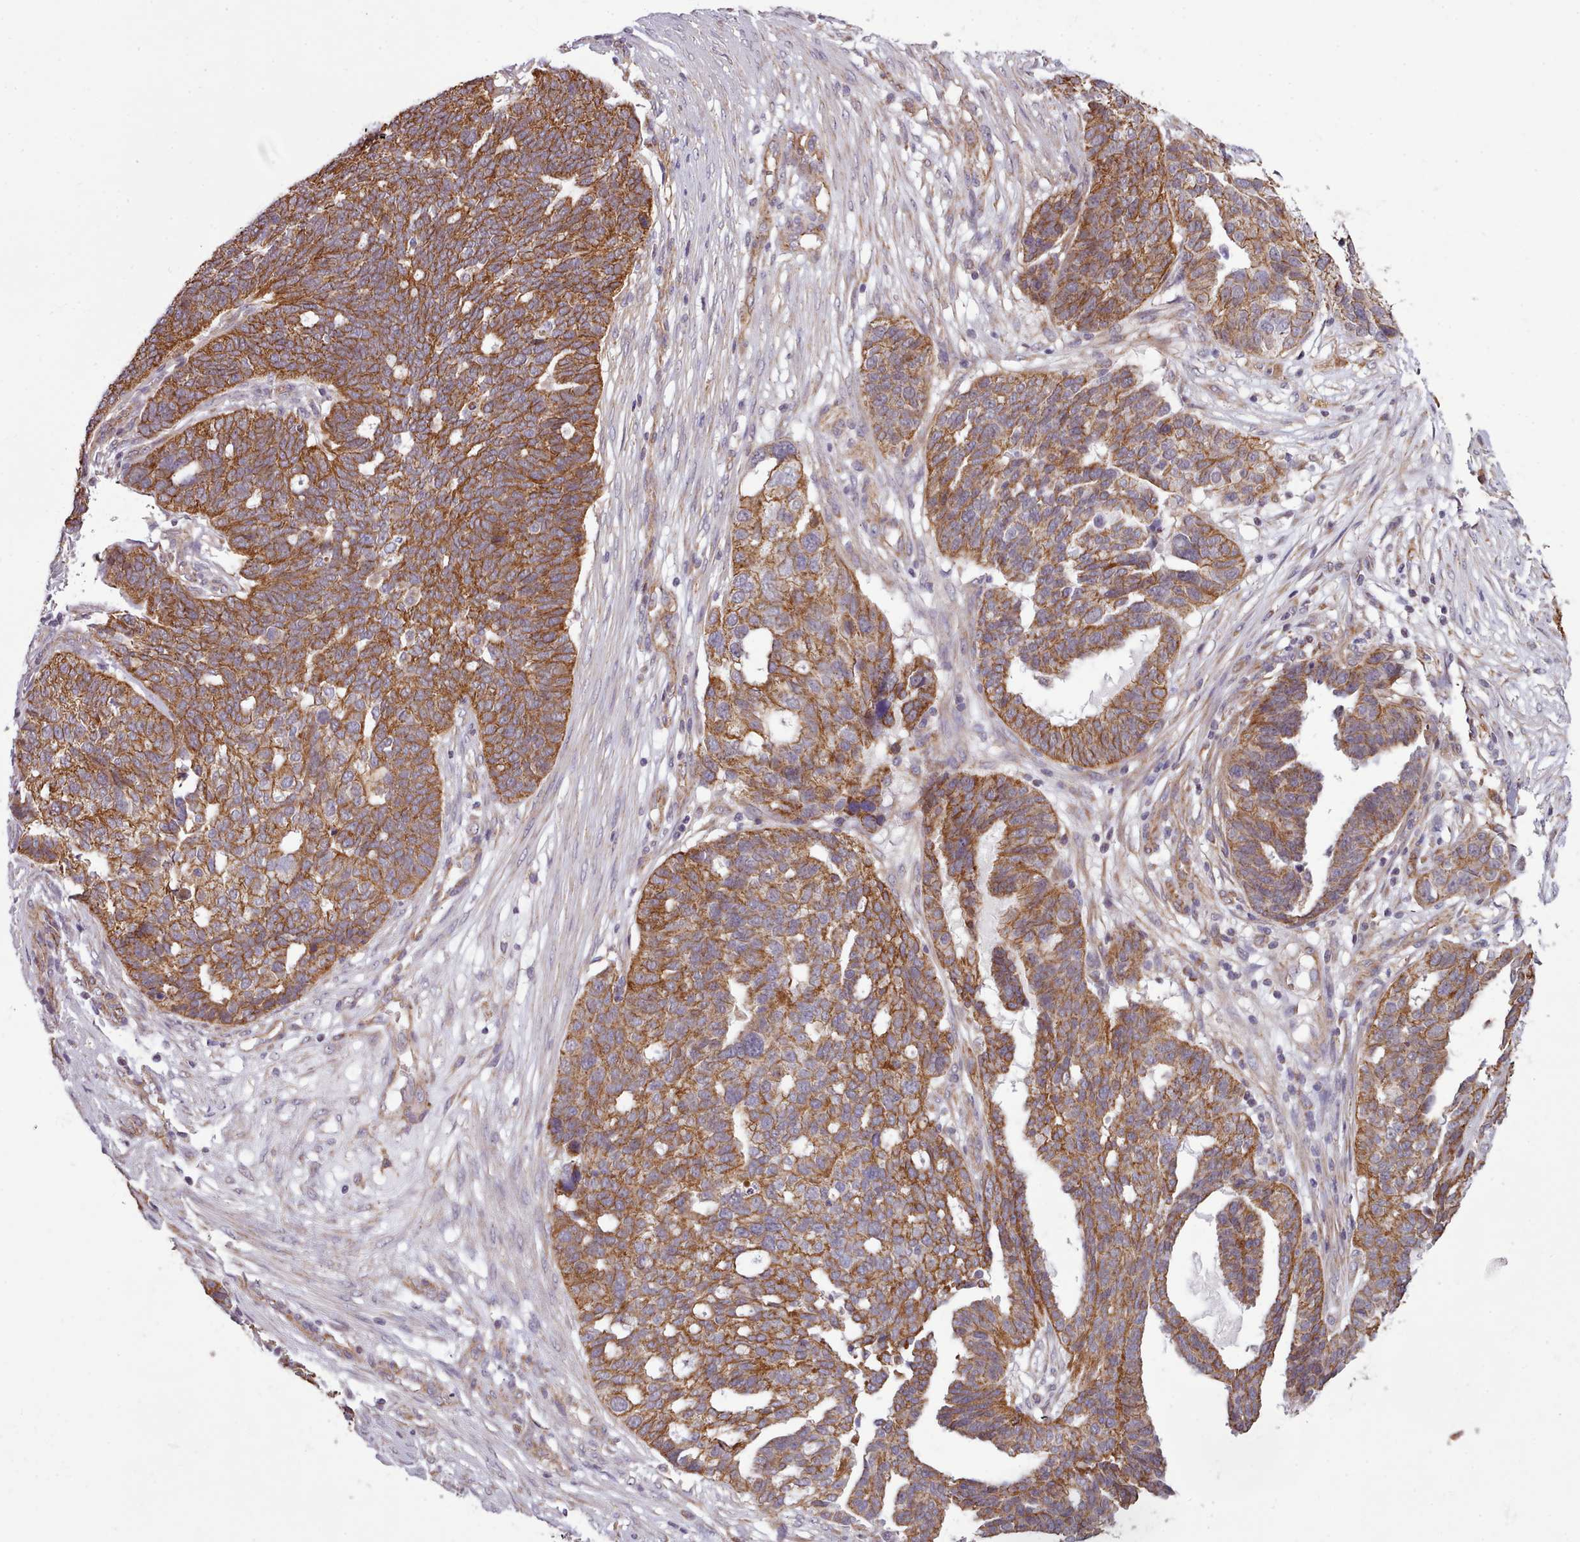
{"staining": {"intensity": "strong", "quantity": ">75%", "location": "cytoplasmic/membranous"}, "tissue": "ovarian cancer", "cell_type": "Tumor cells", "image_type": "cancer", "snomed": [{"axis": "morphology", "description": "Cystadenocarcinoma, serous, NOS"}, {"axis": "topography", "description": "Ovary"}], "caption": "Immunohistochemical staining of ovarian serous cystadenocarcinoma displays strong cytoplasmic/membranous protein staining in about >75% of tumor cells.", "gene": "MRPL46", "patient": {"sex": "female", "age": 59}}